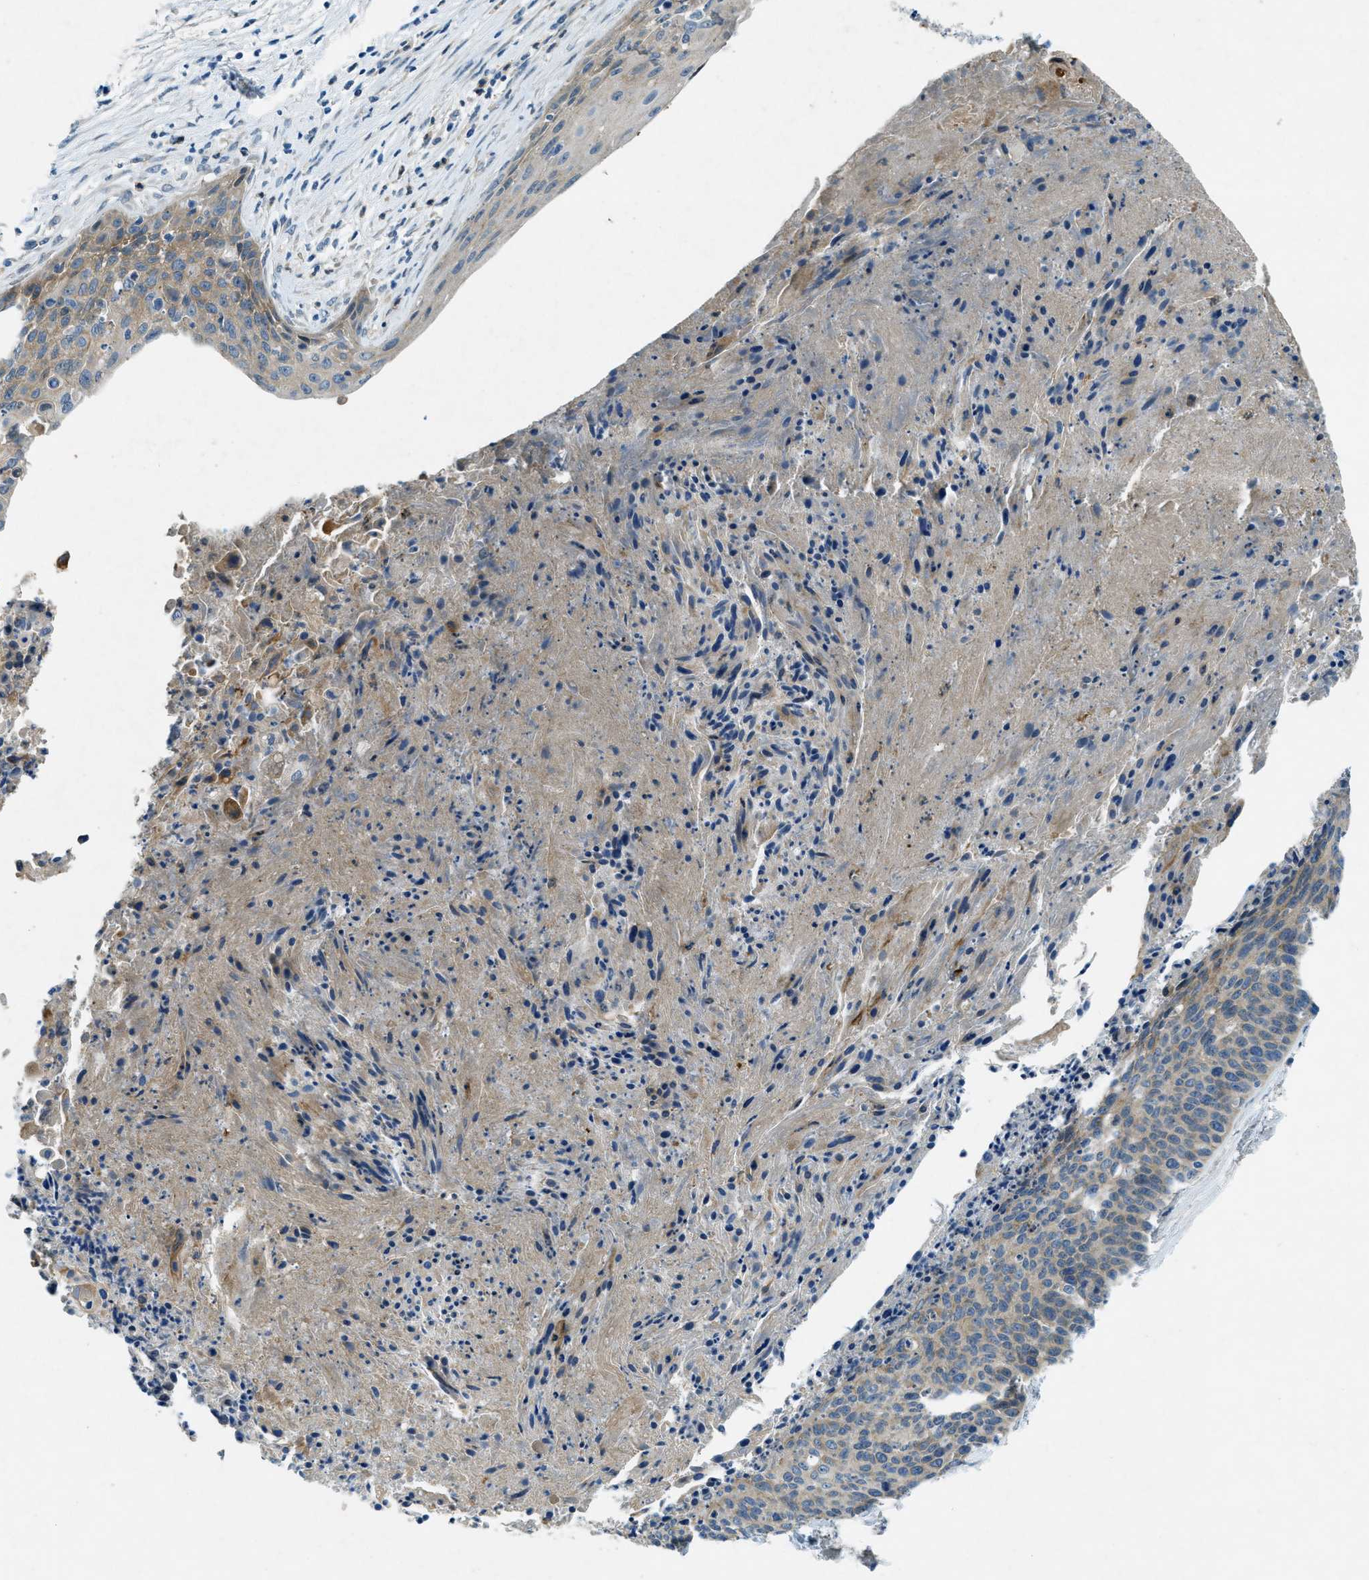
{"staining": {"intensity": "weak", "quantity": "25%-75%", "location": "cytoplasmic/membranous"}, "tissue": "cervical cancer", "cell_type": "Tumor cells", "image_type": "cancer", "snomed": [{"axis": "morphology", "description": "Squamous cell carcinoma, NOS"}, {"axis": "topography", "description": "Cervix"}], "caption": "Immunohistochemistry staining of cervical cancer, which exhibits low levels of weak cytoplasmic/membranous staining in approximately 25%-75% of tumor cells indicating weak cytoplasmic/membranous protein positivity. The staining was performed using DAB (brown) for protein detection and nuclei were counterstained in hematoxylin (blue).", "gene": "SNX14", "patient": {"sex": "female", "age": 55}}